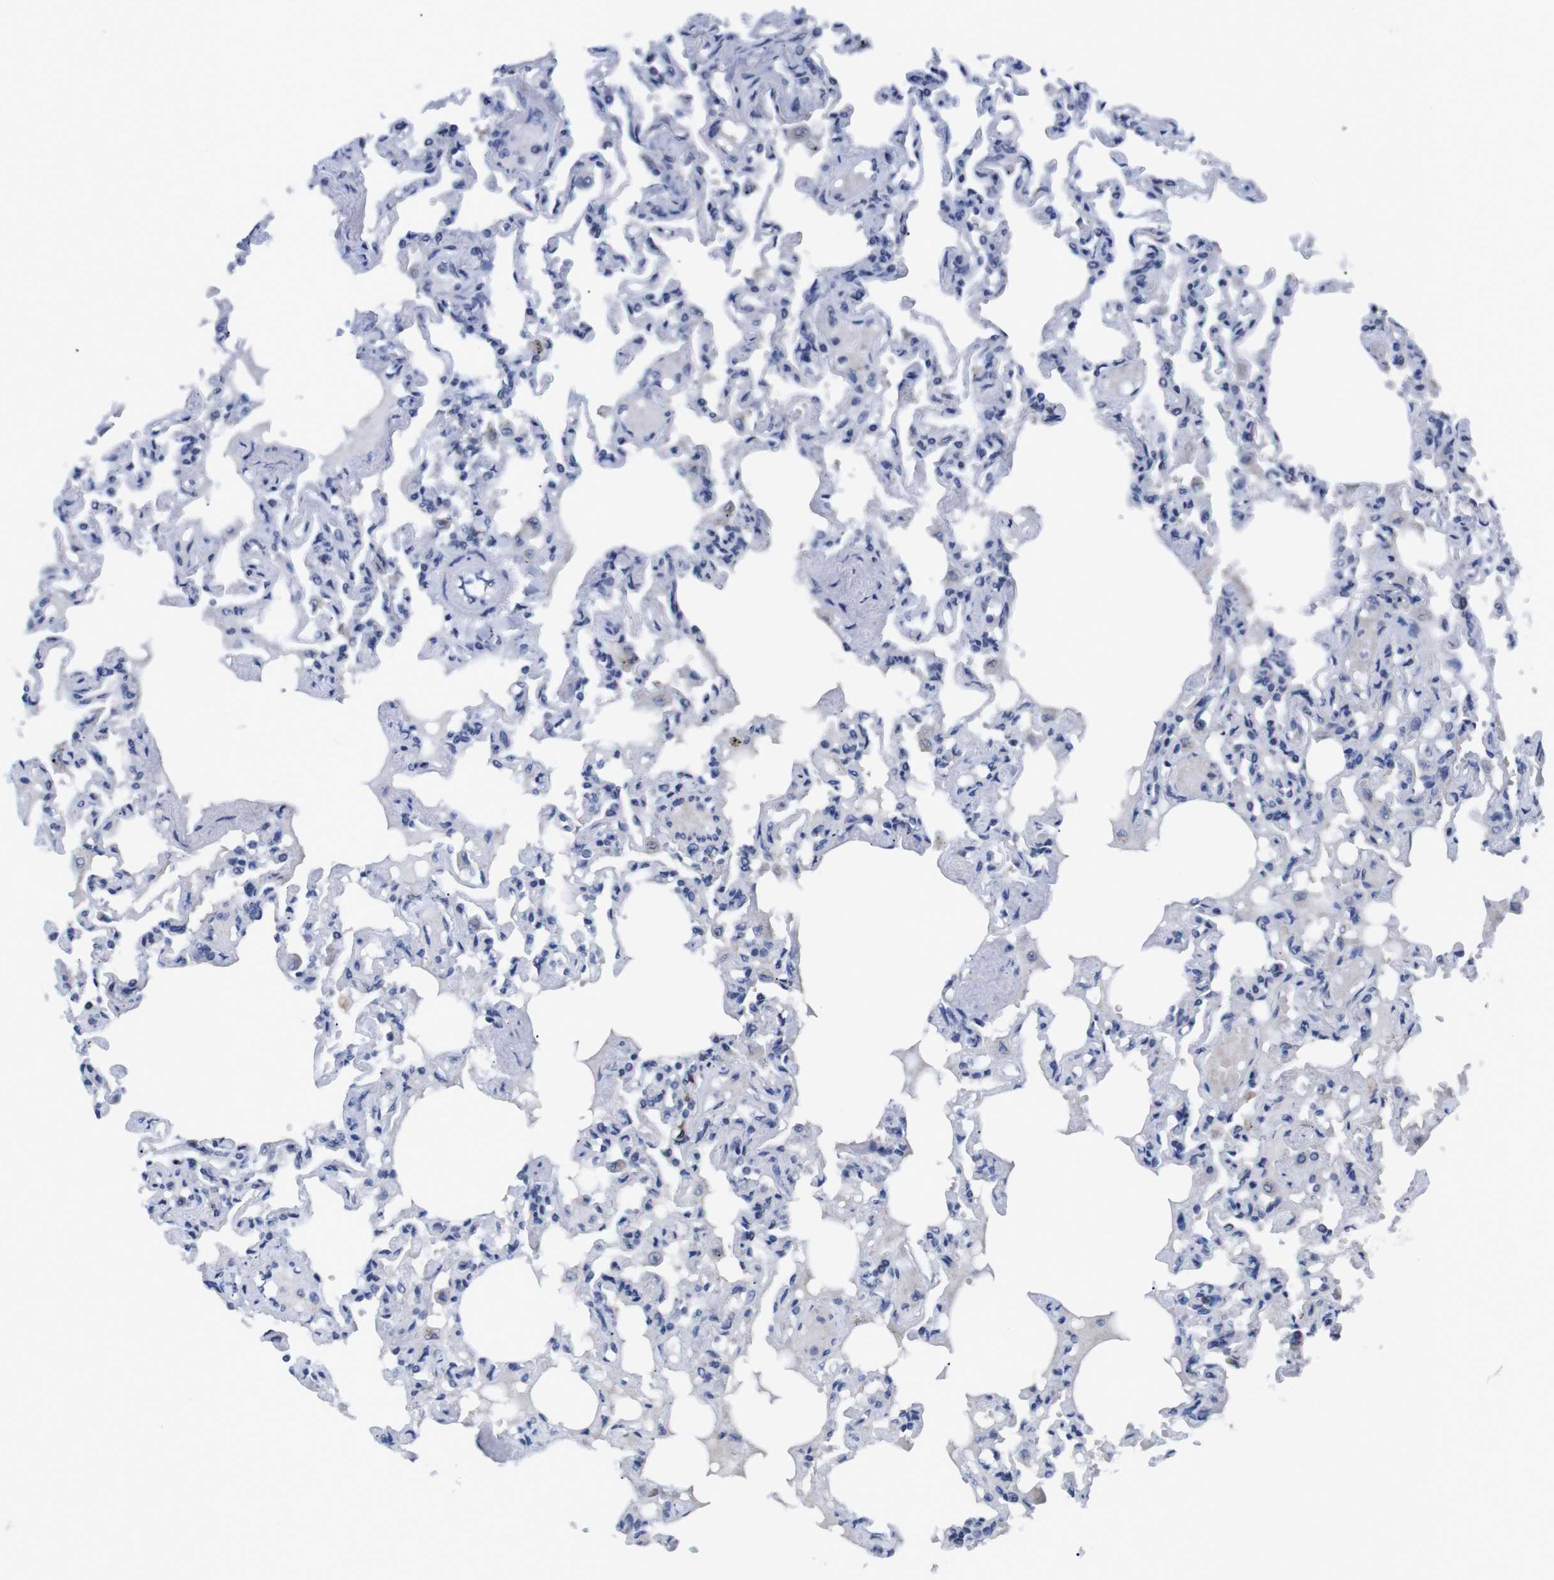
{"staining": {"intensity": "negative", "quantity": "none", "location": "none"}, "tissue": "lung", "cell_type": "Alveolar cells", "image_type": "normal", "snomed": [{"axis": "morphology", "description": "Normal tissue, NOS"}, {"axis": "topography", "description": "Lung"}], "caption": "Immunohistochemistry (IHC) histopathology image of unremarkable lung: lung stained with DAB demonstrates no significant protein staining in alveolar cells.", "gene": "IRF4", "patient": {"sex": "male", "age": 21}}